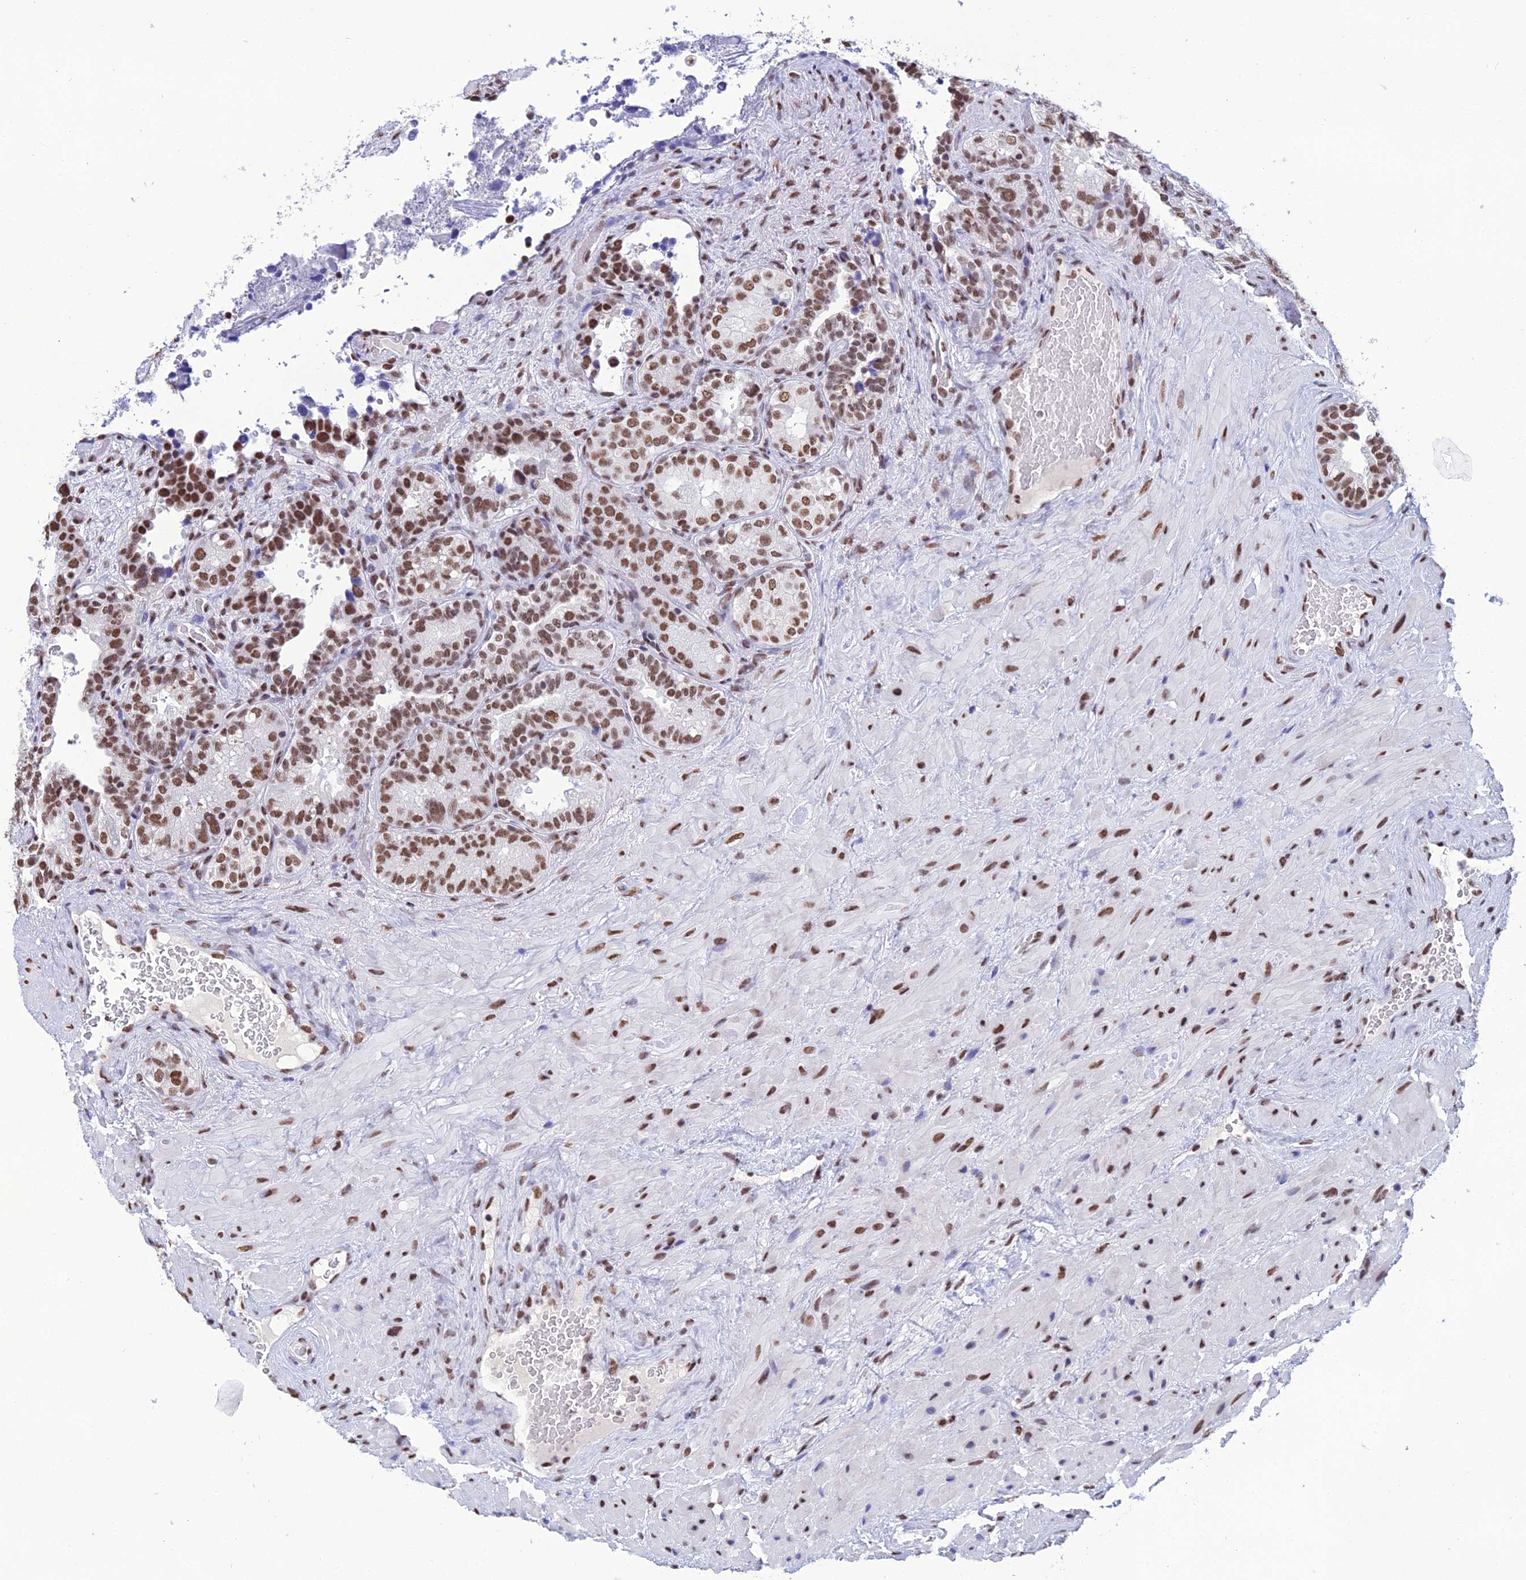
{"staining": {"intensity": "strong", "quantity": ">75%", "location": "nuclear"}, "tissue": "seminal vesicle", "cell_type": "Glandular cells", "image_type": "normal", "snomed": [{"axis": "morphology", "description": "Normal tissue, NOS"}, {"axis": "topography", "description": "Seminal veicle"}, {"axis": "topography", "description": "Peripheral nerve tissue"}], "caption": "Seminal vesicle stained with DAB (3,3'-diaminobenzidine) immunohistochemistry shows high levels of strong nuclear expression in about >75% of glandular cells. The protein is stained brown, and the nuclei are stained in blue (DAB (3,3'-diaminobenzidine) IHC with brightfield microscopy, high magnification).", "gene": "PRAMEF12", "patient": {"sex": "male", "age": 67}}